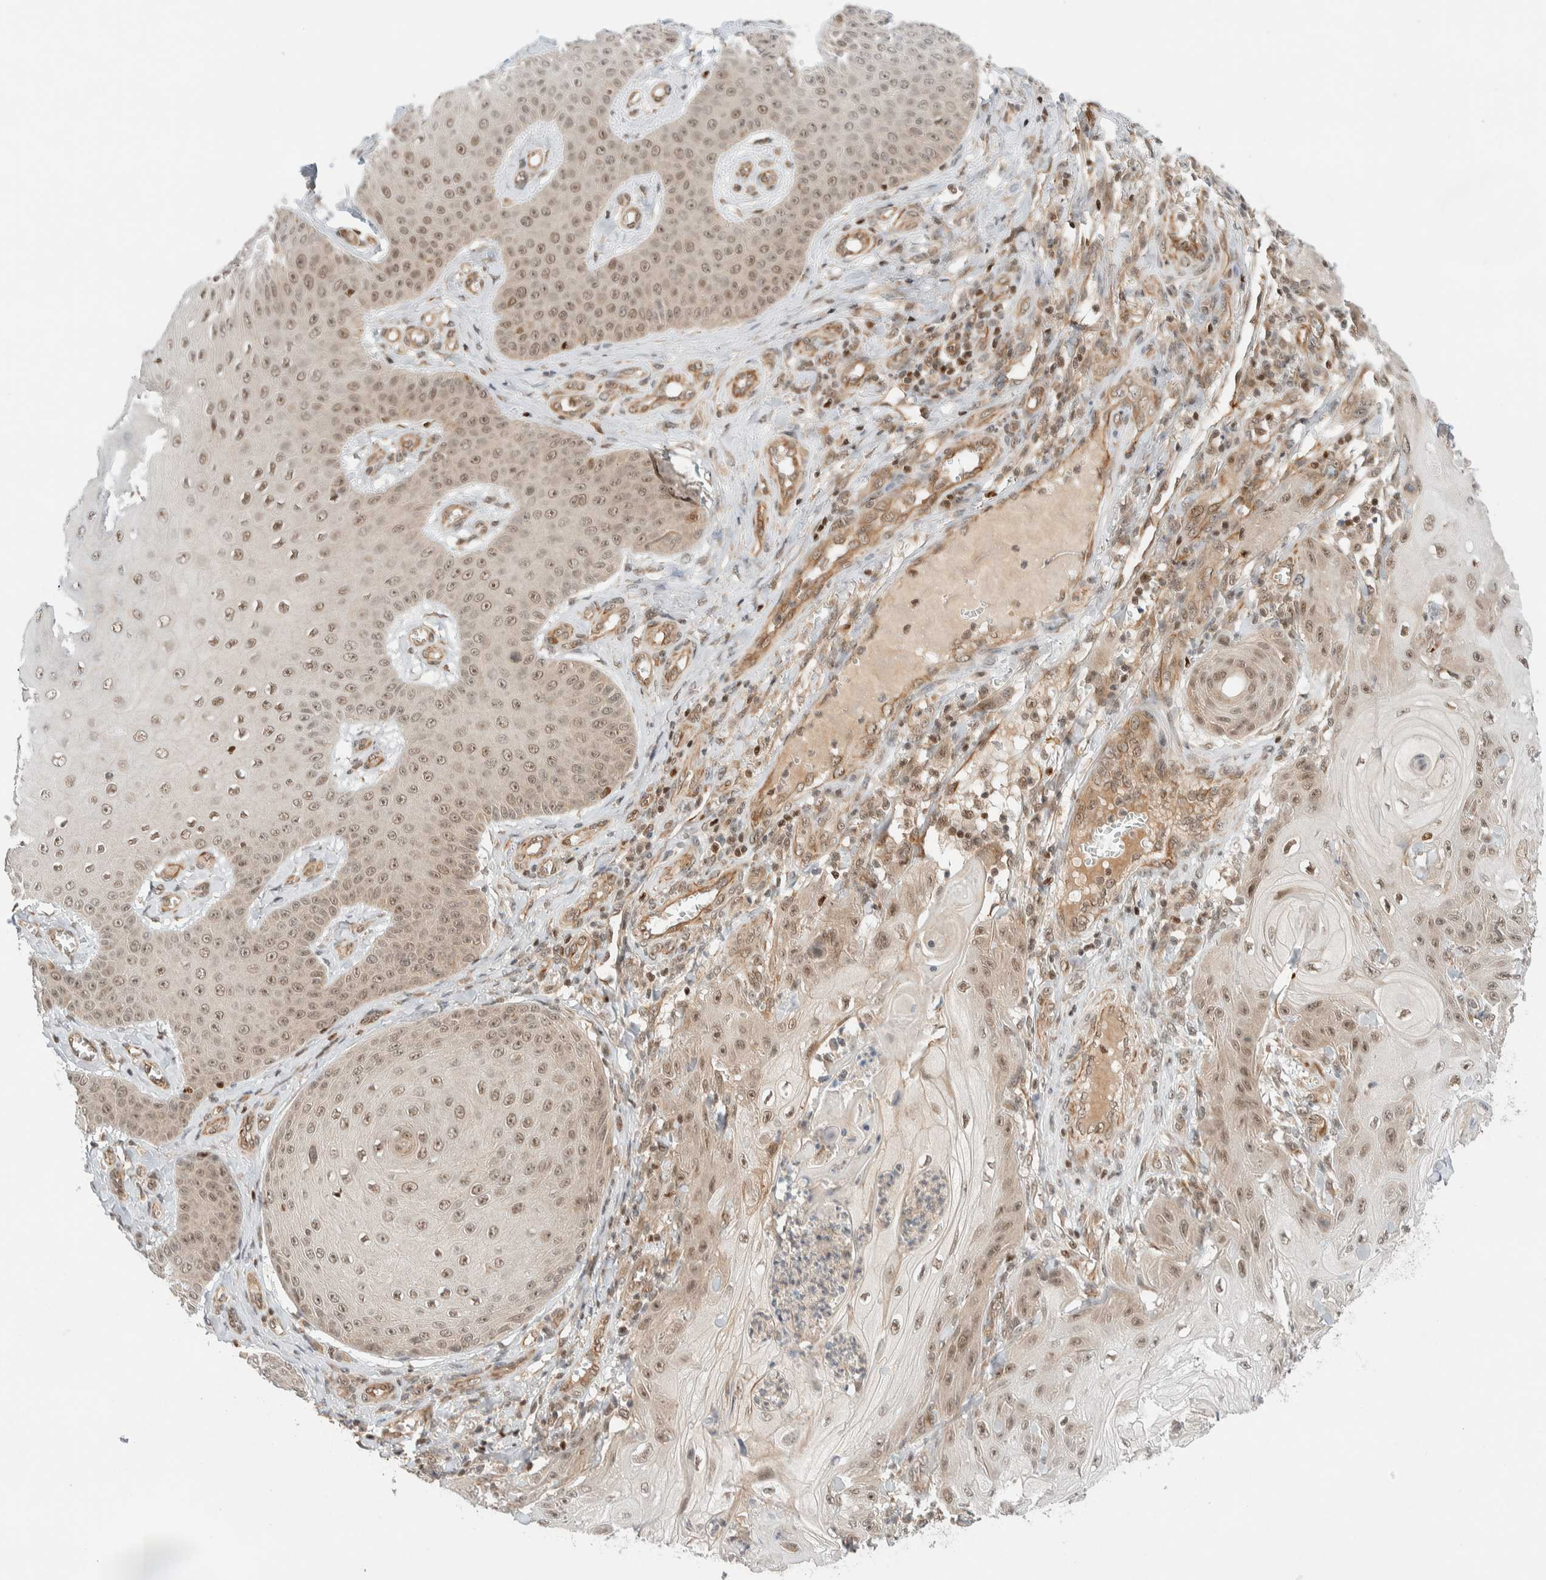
{"staining": {"intensity": "weak", "quantity": ">75%", "location": "cytoplasmic/membranous,nuclear"}, "tissue": "skin cancer", "cell_type": "Tumor cells", "image_type": "cancer", "snomed": [{"axis": "morphology", "description": "Squamous cell carcinoma, NOS"}, {"axis": "topography", "description": "Skin"}], "caption": "DAB immunohistochemical staining of squamous cell carcinoma (skin) shows weak cytoplasmic/membranous and nuclear protein staining in about >75% of tumor cells.", "gene": "C8orf76", "patient": {"sex": "male", "age": 74}}